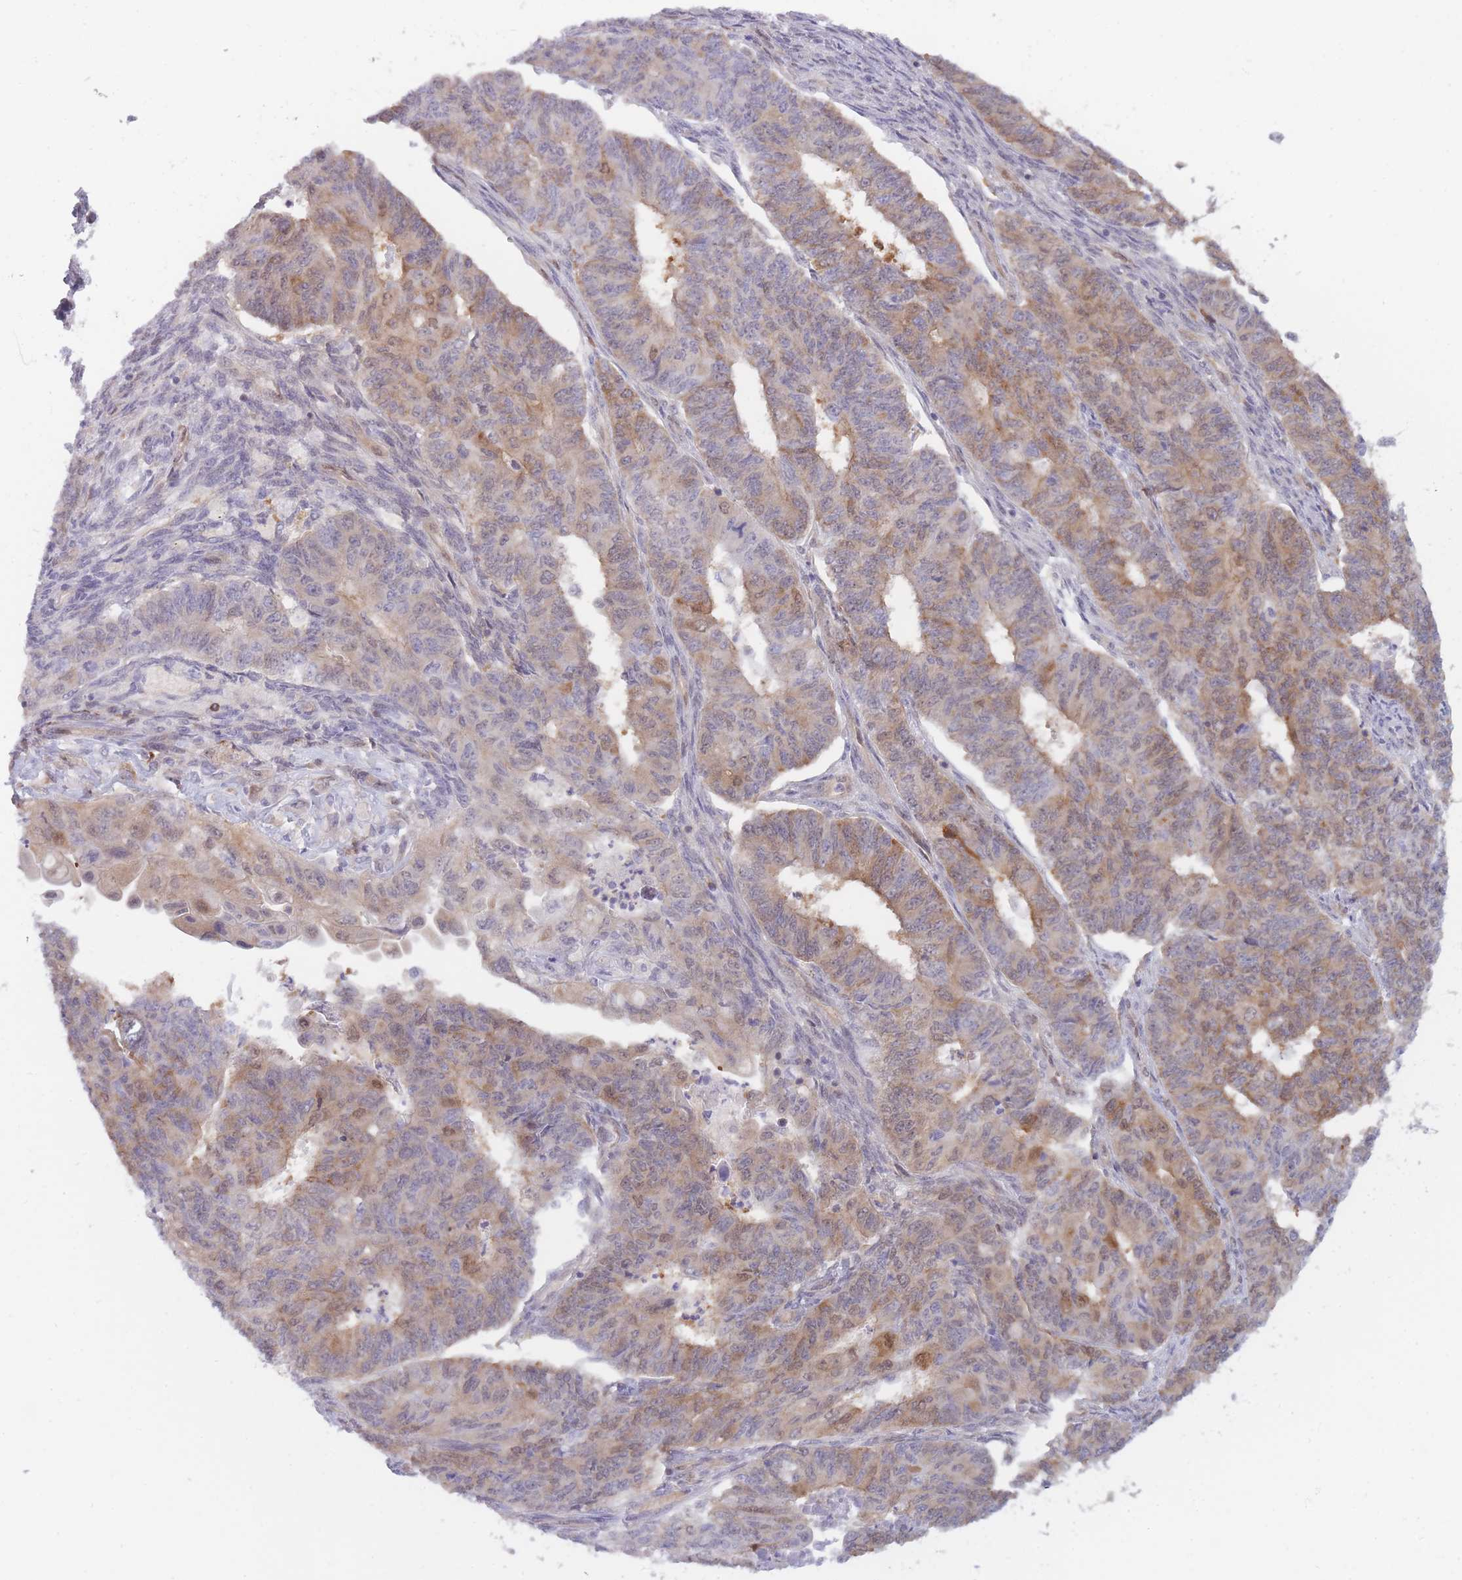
{"staining": {"intensity": "moderate", "quantity": "25%-75%", "location": "cytoplasmic/membranous,nuclear"}, "tissue": "endometrial cancer", "cell_type": "Tumor cells", "image_type": "cancer", "snomed": [{"axis": "morphology", "description": "Adenocarcinoma, NOS"}, {"axis": "topography", "description": "Endometrium"}], "caption": "This histopathology image shows immunohistochemistry (IHC) staining of adenocarcinoma (endometrial), with medium moderate cytoplasmic/membranous and nuclear expression in approximately 25%-75% of tumor cells.", "gene": "NSFL1C", "patient": {"sex": "female", "age": 32}}